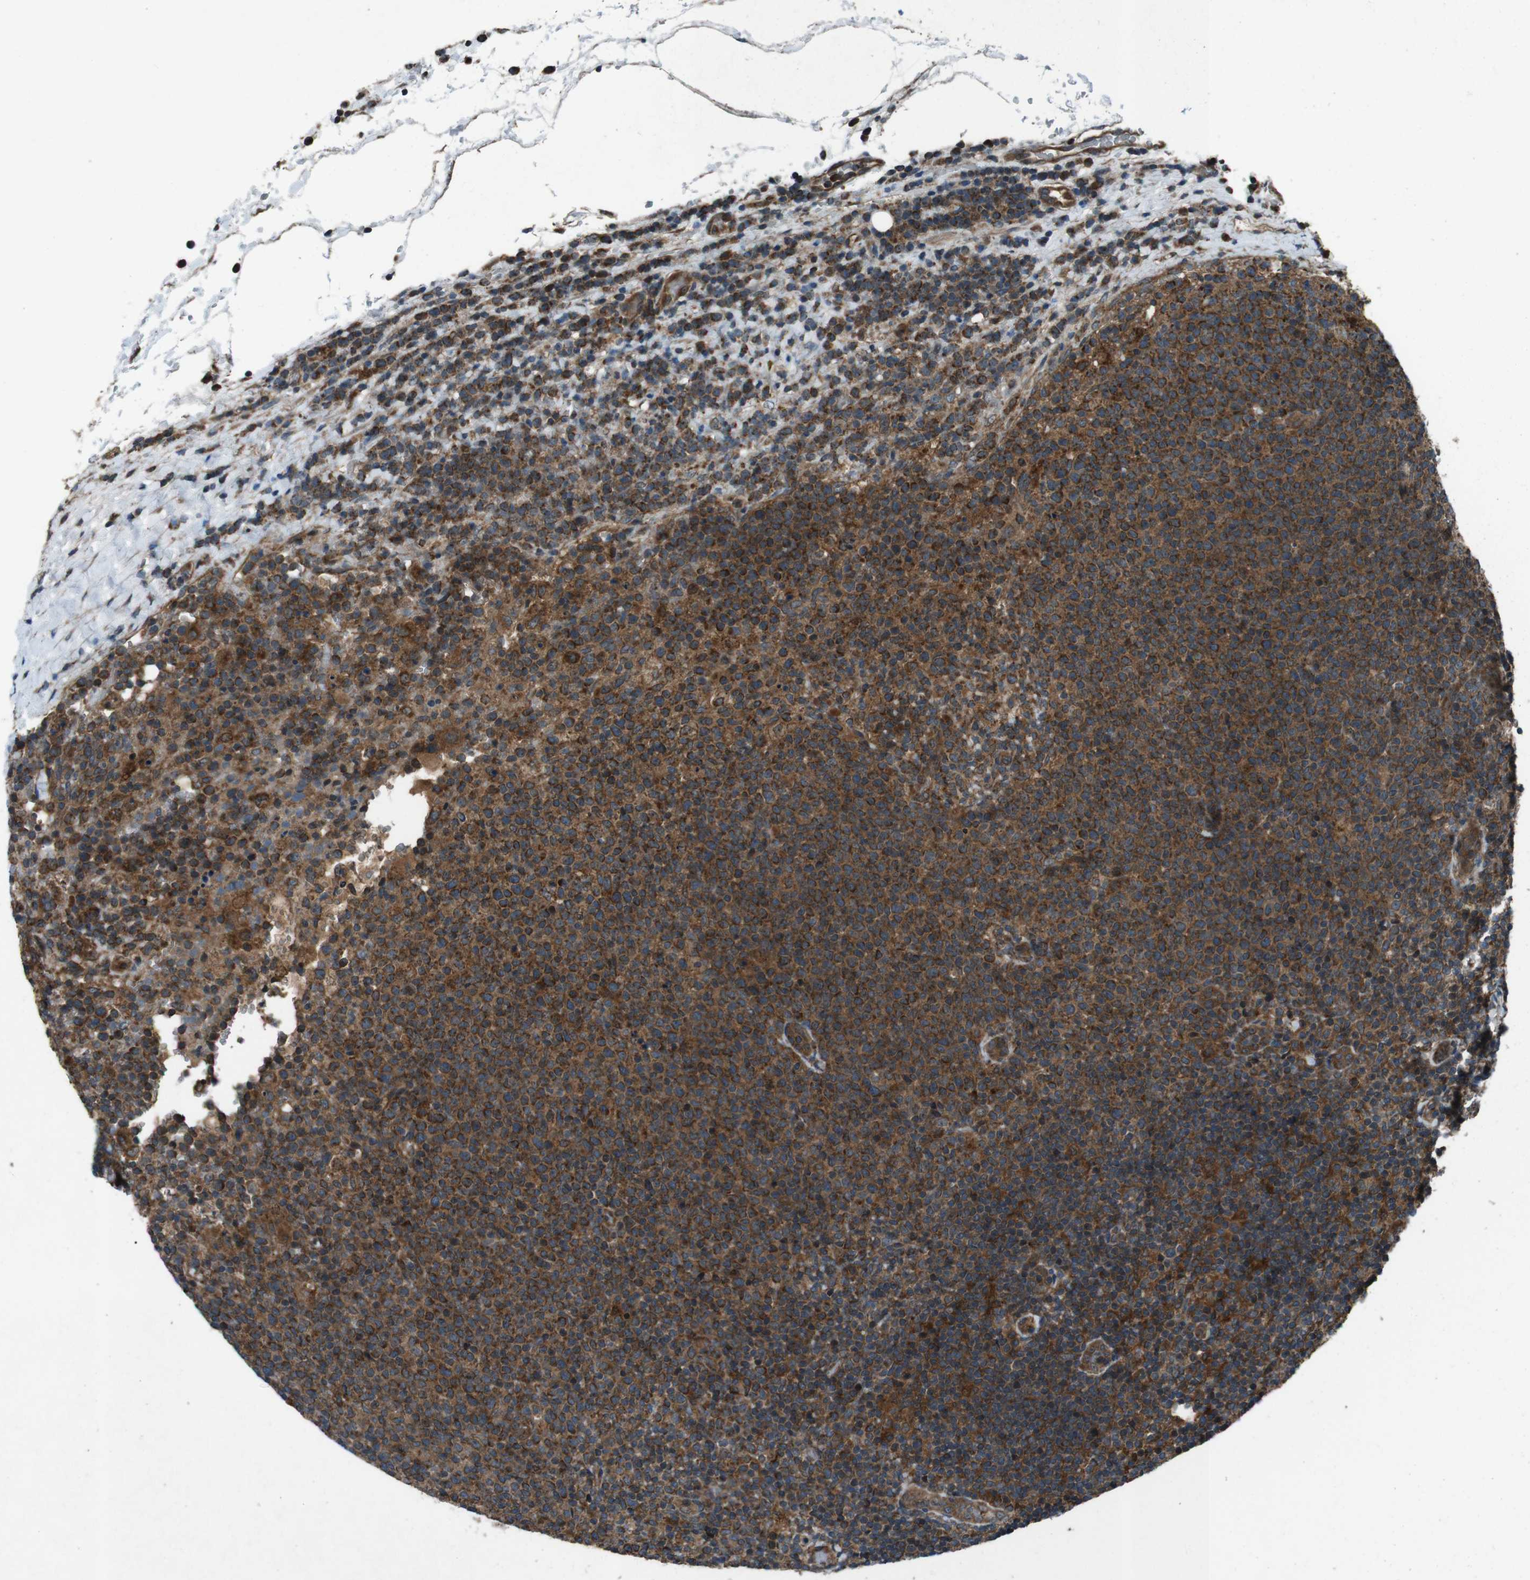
{"staining": {"intensity": "strong", "quantity": ">75%", "location": "cytoplasmic/membranous"}, "tissue": "lymphoma", "cell_type": "Tumor cells", "image_type": "cancer", "snomed": [{"axis": "morphology", "description": "Malignant lymphoma, non-Hodgkin's type, High grade"}, {"axis": "topography", "description": "Lymph node"}], "caption": "Human lymphoma stained for a protein (brown) demonstrates strong cytoplasmic/membranous positive expression in about >75% of tumor cells.", "gene": "SLC27A4", "patient": {"sex": "male", "age": 61}}